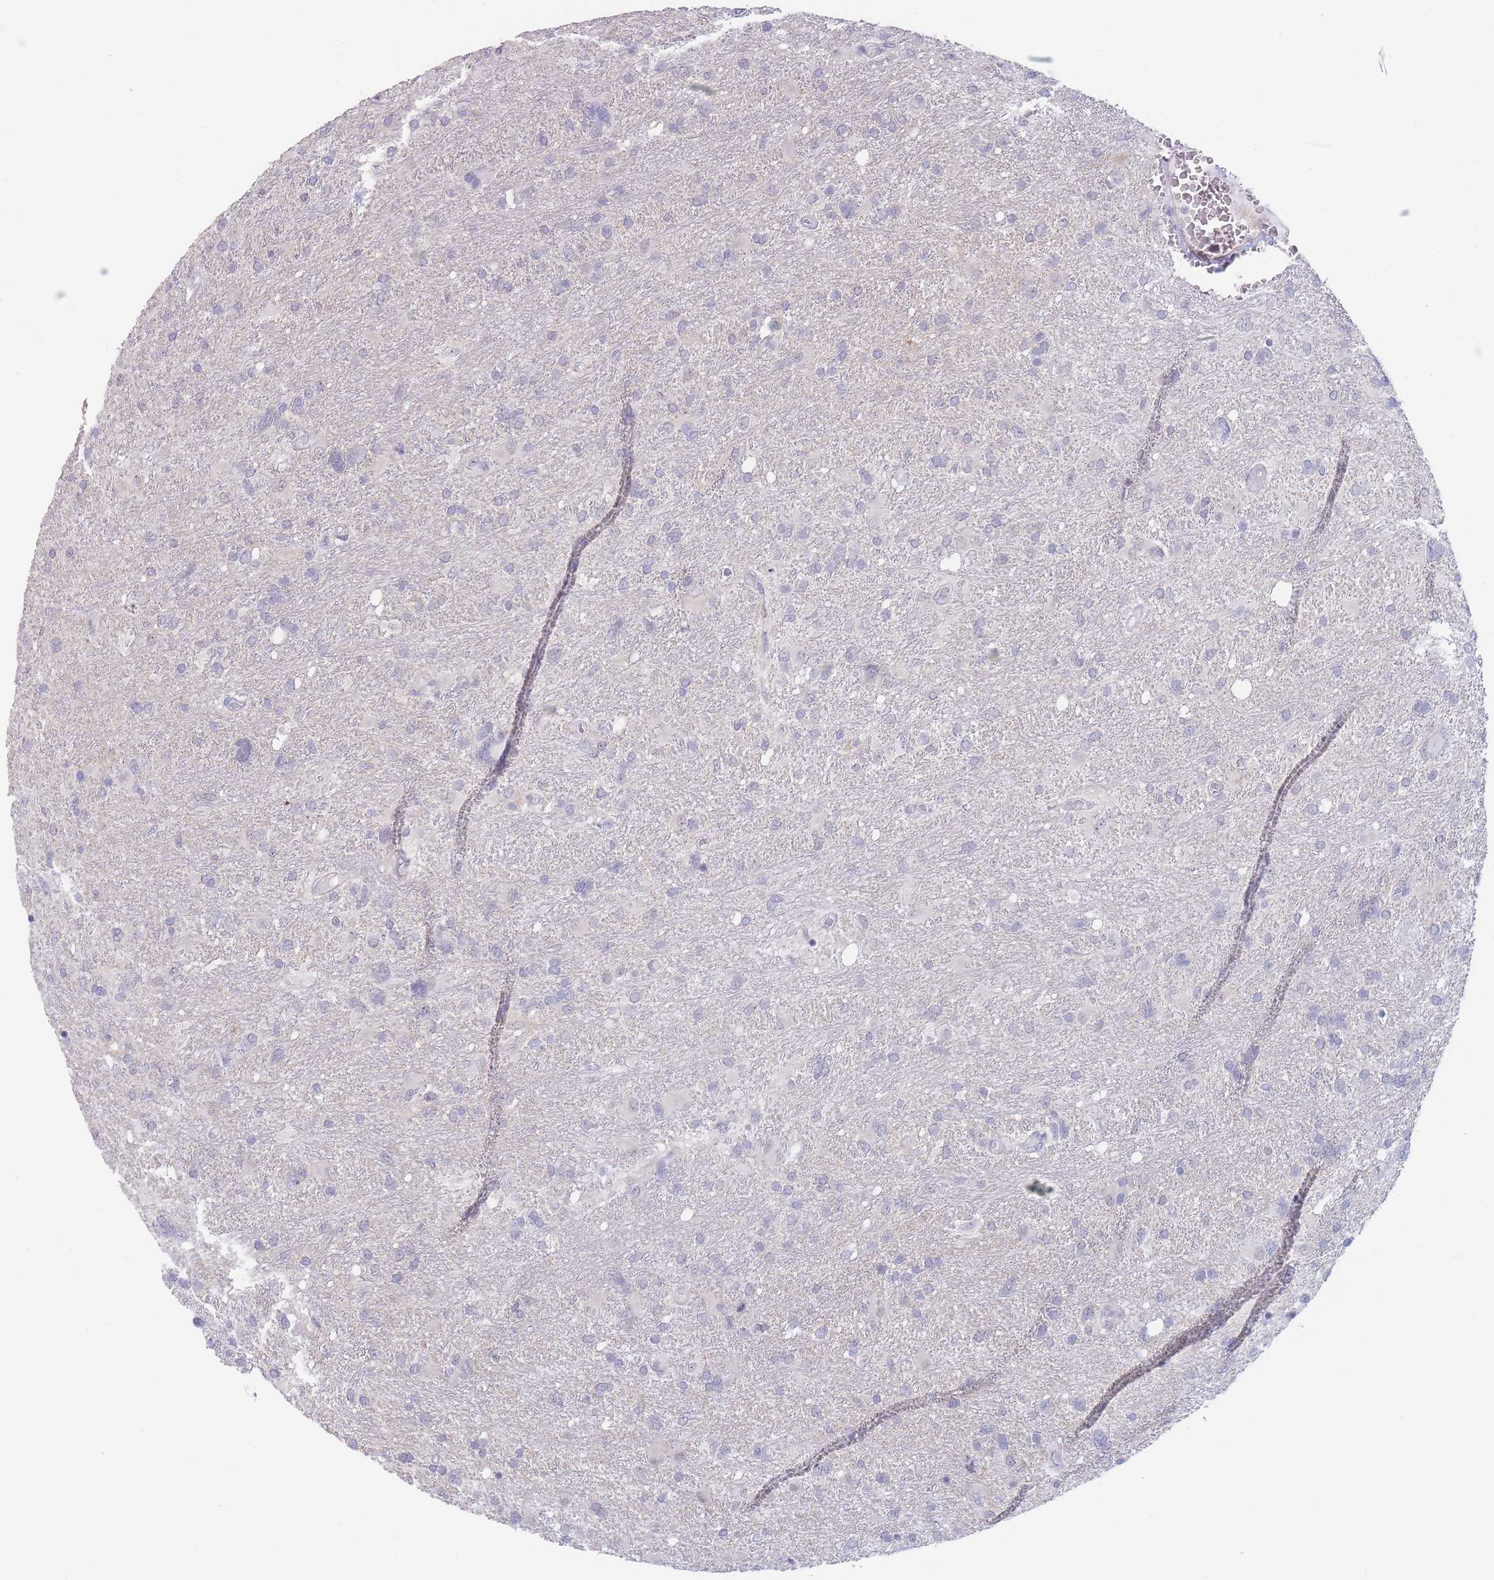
{"staining": {"intensity": "negative", "quantity": "none", "location": "none"}, "tissue": "glioma", "cell_type": "Tumor cells", "image_type": "cancer", "snomed": [{"axis": "morphology", "description": "Glioma, malignant, High grade"}, {"axis": "topography", "description": "Brain"}], "caption": "A micrograph of malignant glioma (high-grade) stained for a protein reveals no brown staining in tumor cells.", "gene": "ASAP3", "patient": {"sex": "male", "age": 61}}